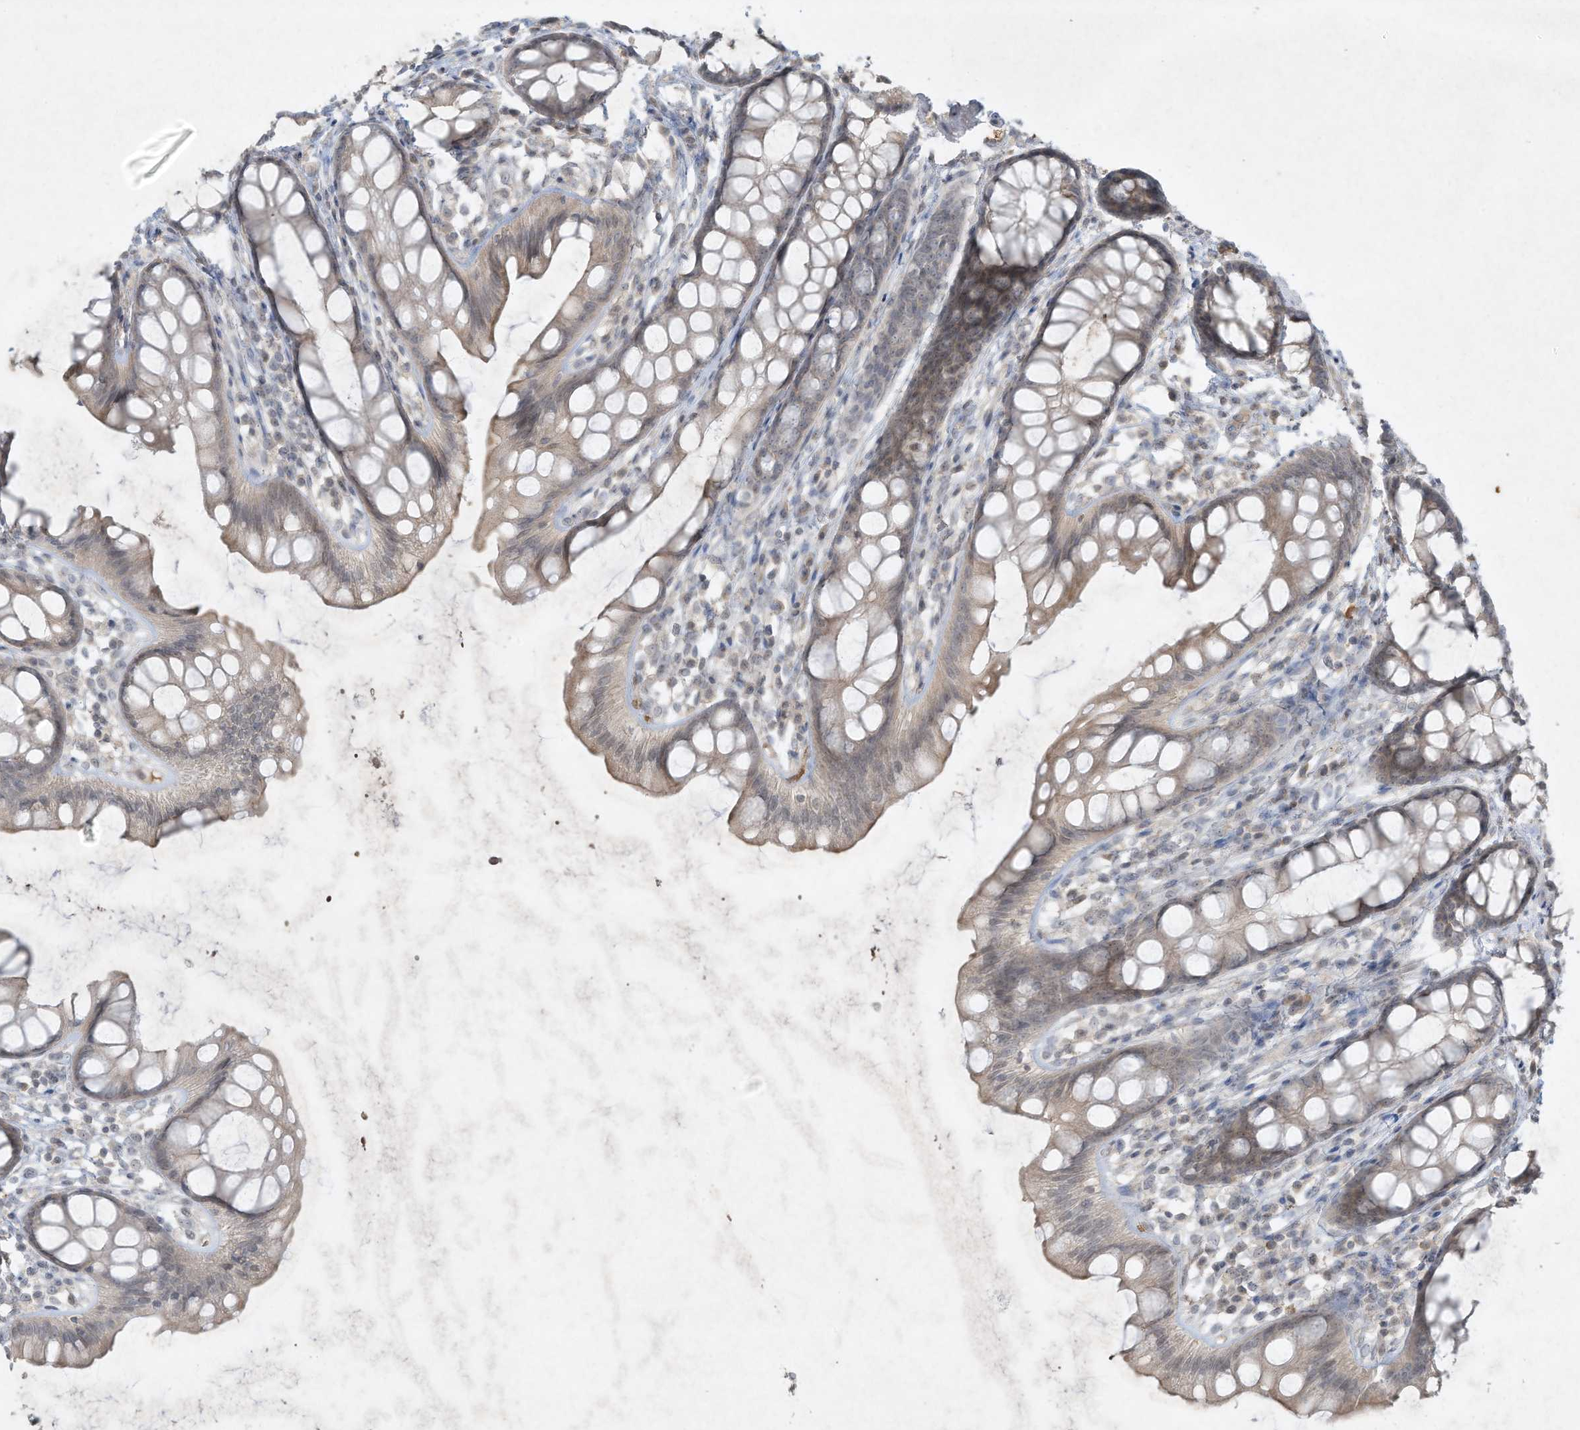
{"staining": {"intensity": "weak", "quantity": "25%-75%", "location": "cytoplasmic/membranous"}, "tissue": "rectum", "cell_type": "Glandular cells", "image_type": "normal", "snomed": [{"axis": "morphology", "description": "Normal tissue, NOS"}, {"axis": "topography", "description": "Rectum"}], "caption": "High-magnification brightfield microscopy of normal rectum stained with DAB (brown) and counterstained with hematoxylin (blue). glandular cells exhibit weak cytoplasmic/membranous expression is present in approximately25%-75% of cells.", "gene": "FETUB", "patient": {"sex": "female", "age": 65}}